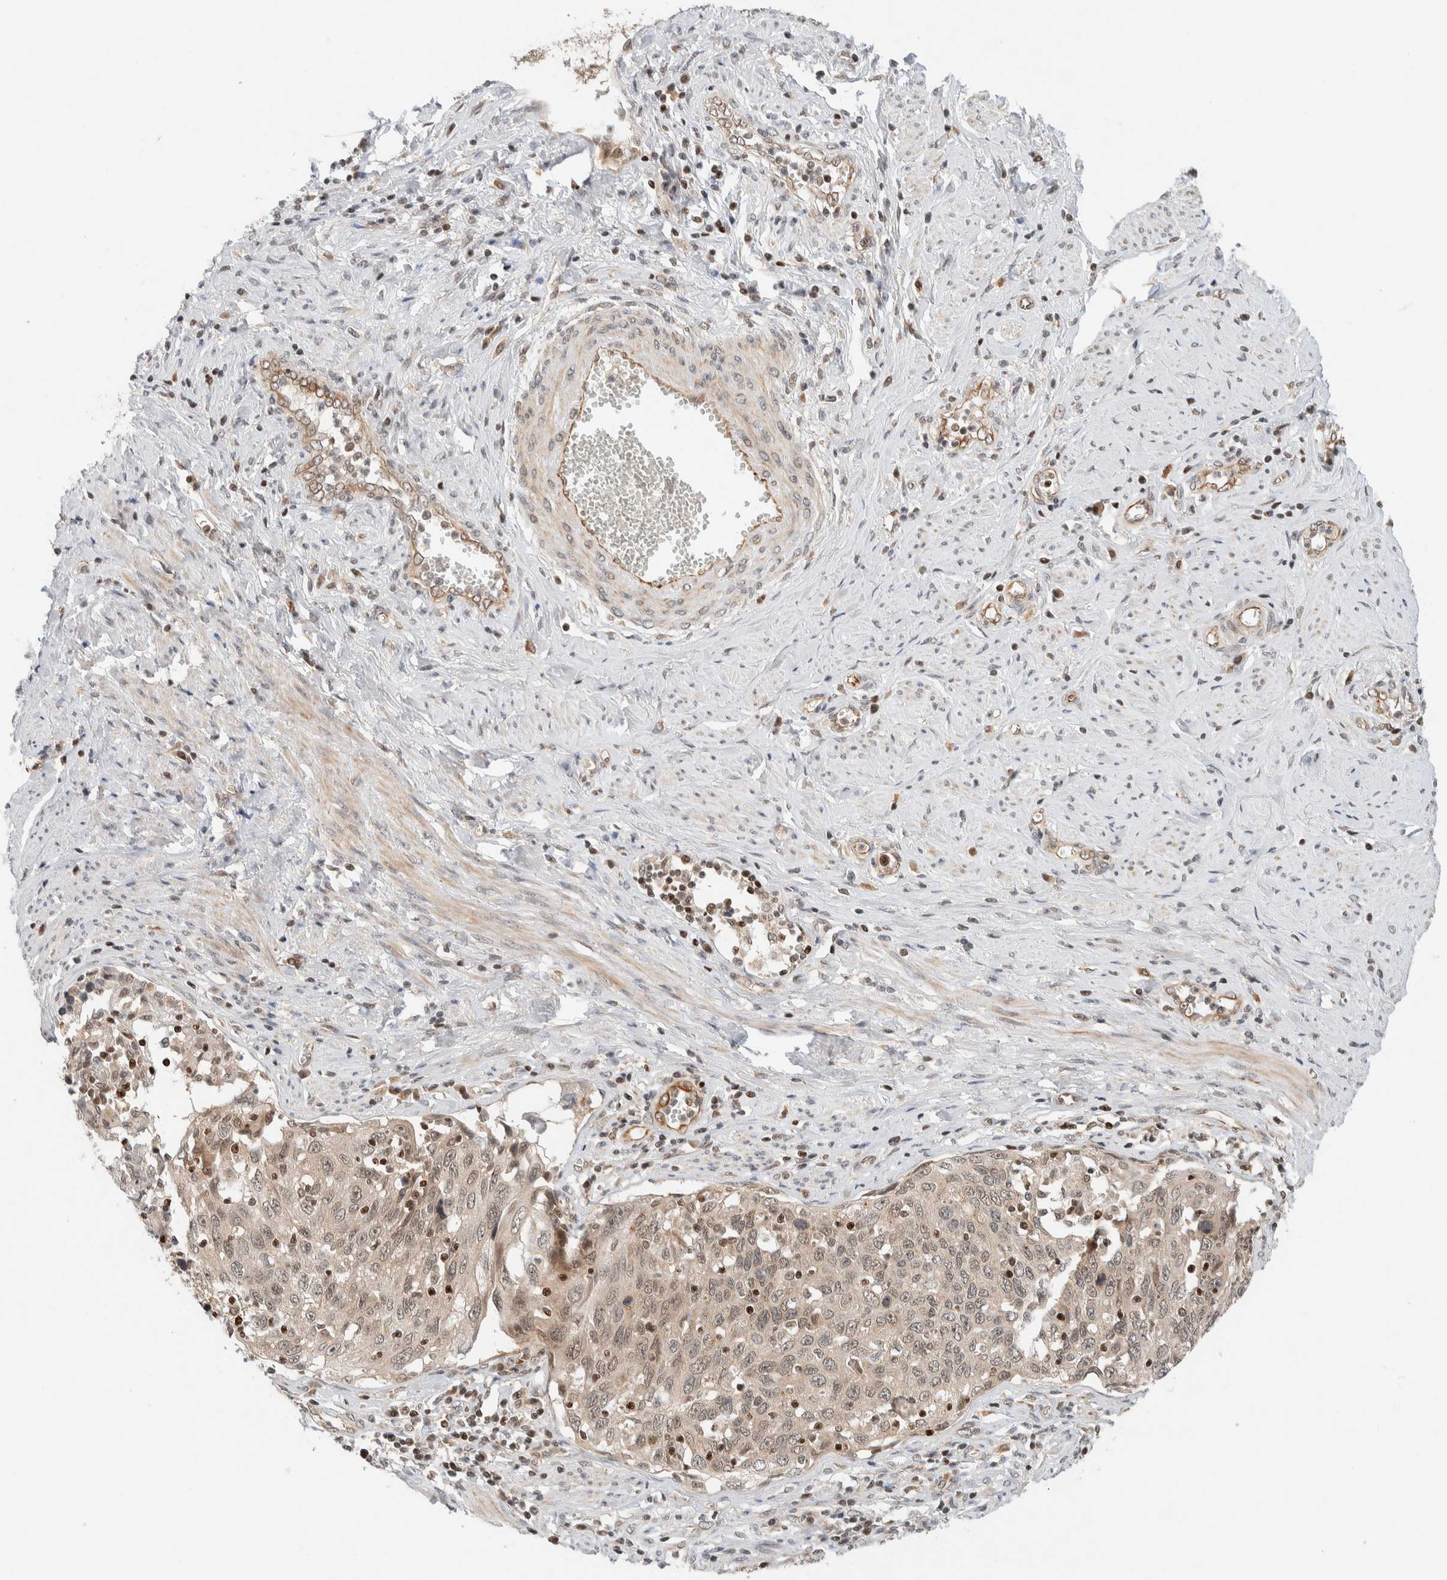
{"staining": {"intensity": "weak", "quantity": ">75%", "location": "cytoplasmic/membranous"}, "tissue": "cervical cancer", "cell_type": "Tumor cells", "image_type": "cancer", "snomed": [{"axis": "morphology", "description": "Squamous cell carcinoma, NOS"}, {"axis": "topography", "description": "Cervix"}], "caption": "Immunohistochemistry staining of cervical squamous cell carcinoma, which shows low levels of weak cytoplasmic/membranous staining in approximately >75% of tumor cells indicating weak cytoplasmic/membranous protein expression. The staining was performed using DAB (3,3'-diaminobenzidine) (brown) for protein detection and nuclei were counterstained in hematoxylin (blue).", "gene": "C8orf76", "patient": {"sex": "female", "age": 53}}